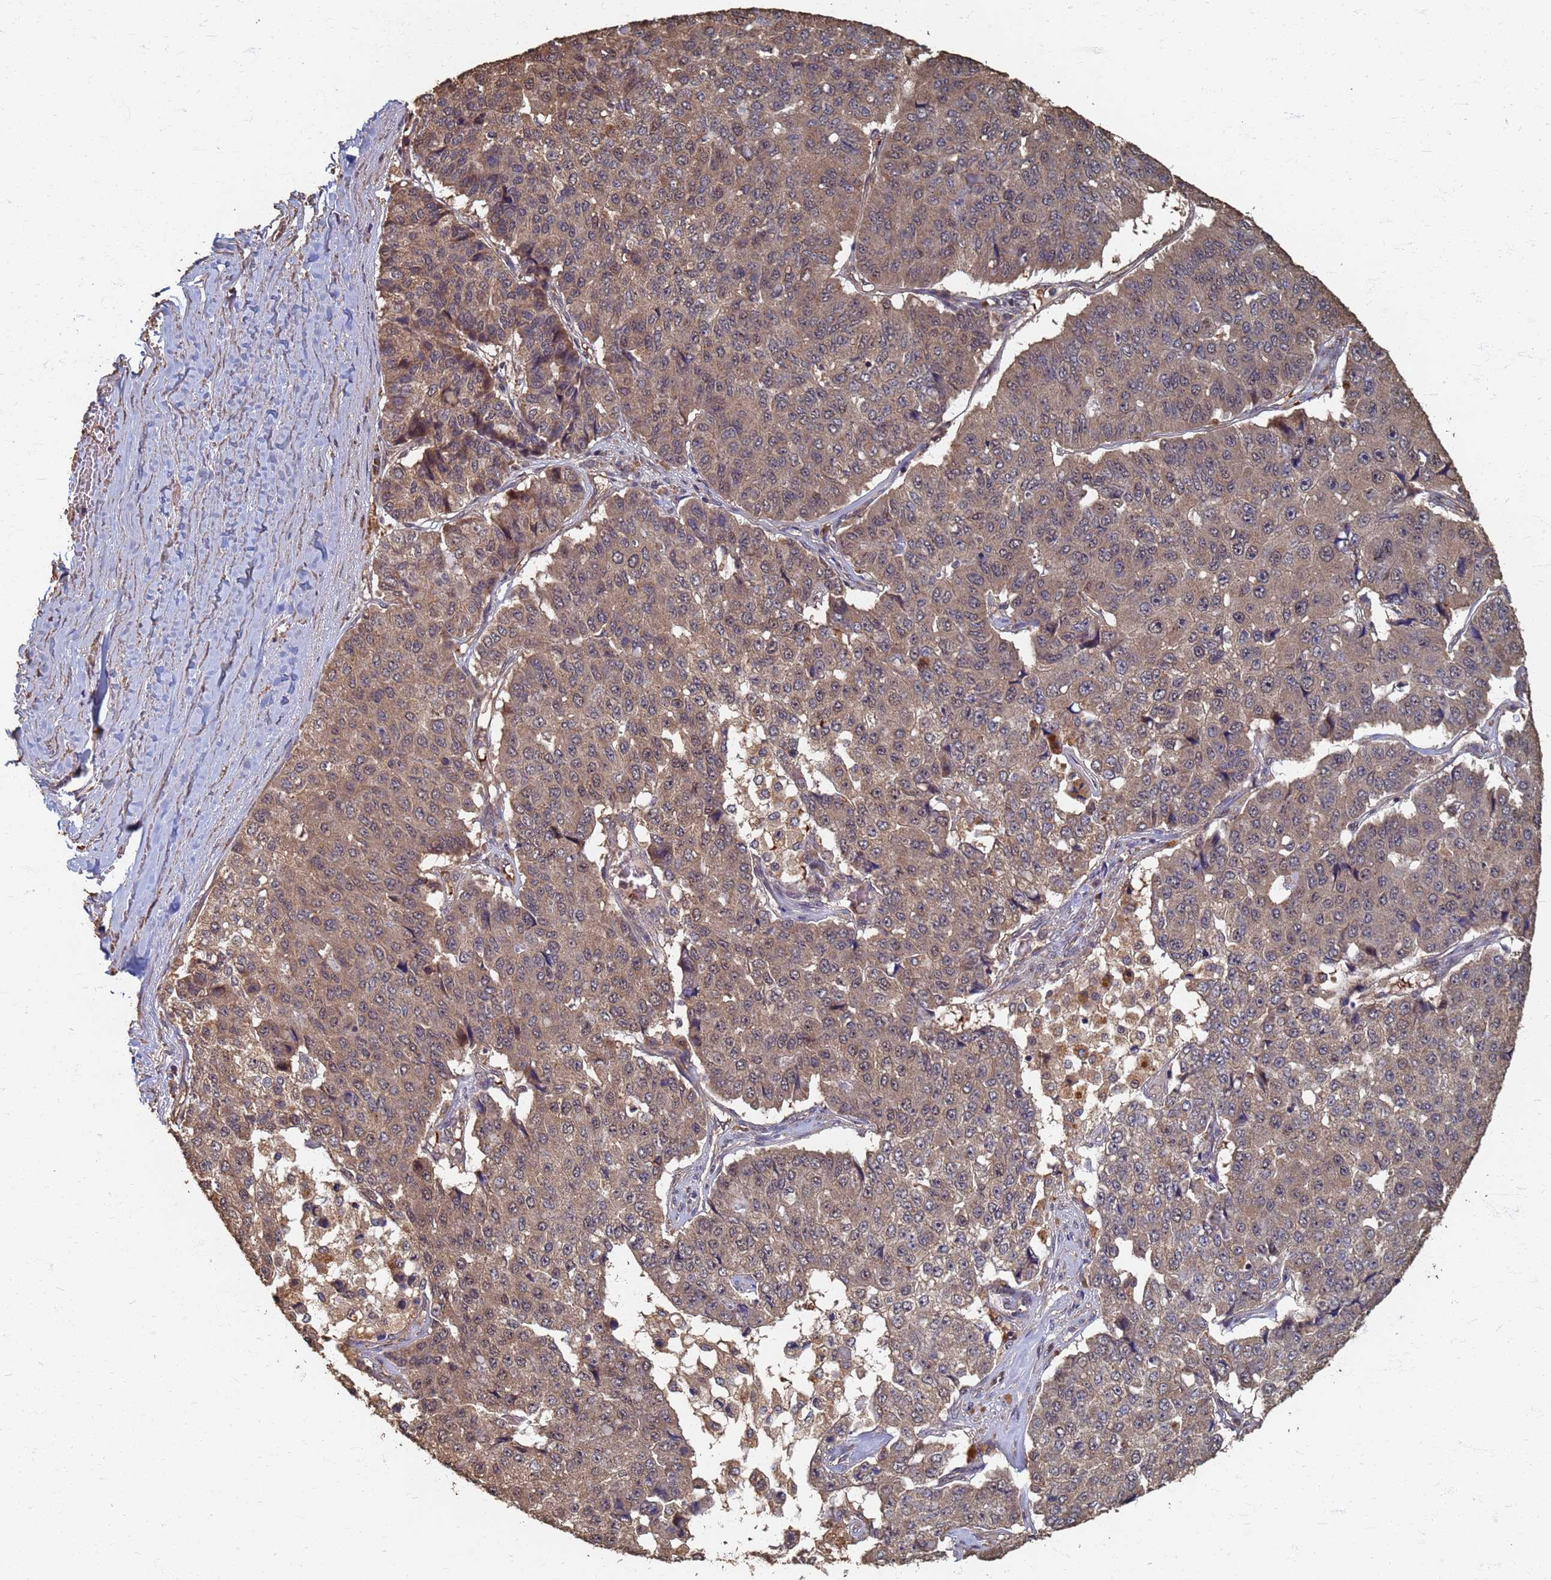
{"staining": {"intensity": "moderate", "quantity": ">75%", "location": "cytoplasmic/membranous"}, "tissue": "pancreatic cancer", "cell_type": "Tumor cells", "image_type": "cancer", "snomed": [{"axis": "morphology", "description": "Adenocarcinoma, NOS"}, {"axis": "topography", "description": "Pancreas"}], "caption": "Adenocarcinoma (pancreatic) tissue reveals moderate cytoplasmic/membranous positivity in approximately >75% of tumor cells", "gene": "DPH5", "patient": {"sex": "male", "age": 50}}